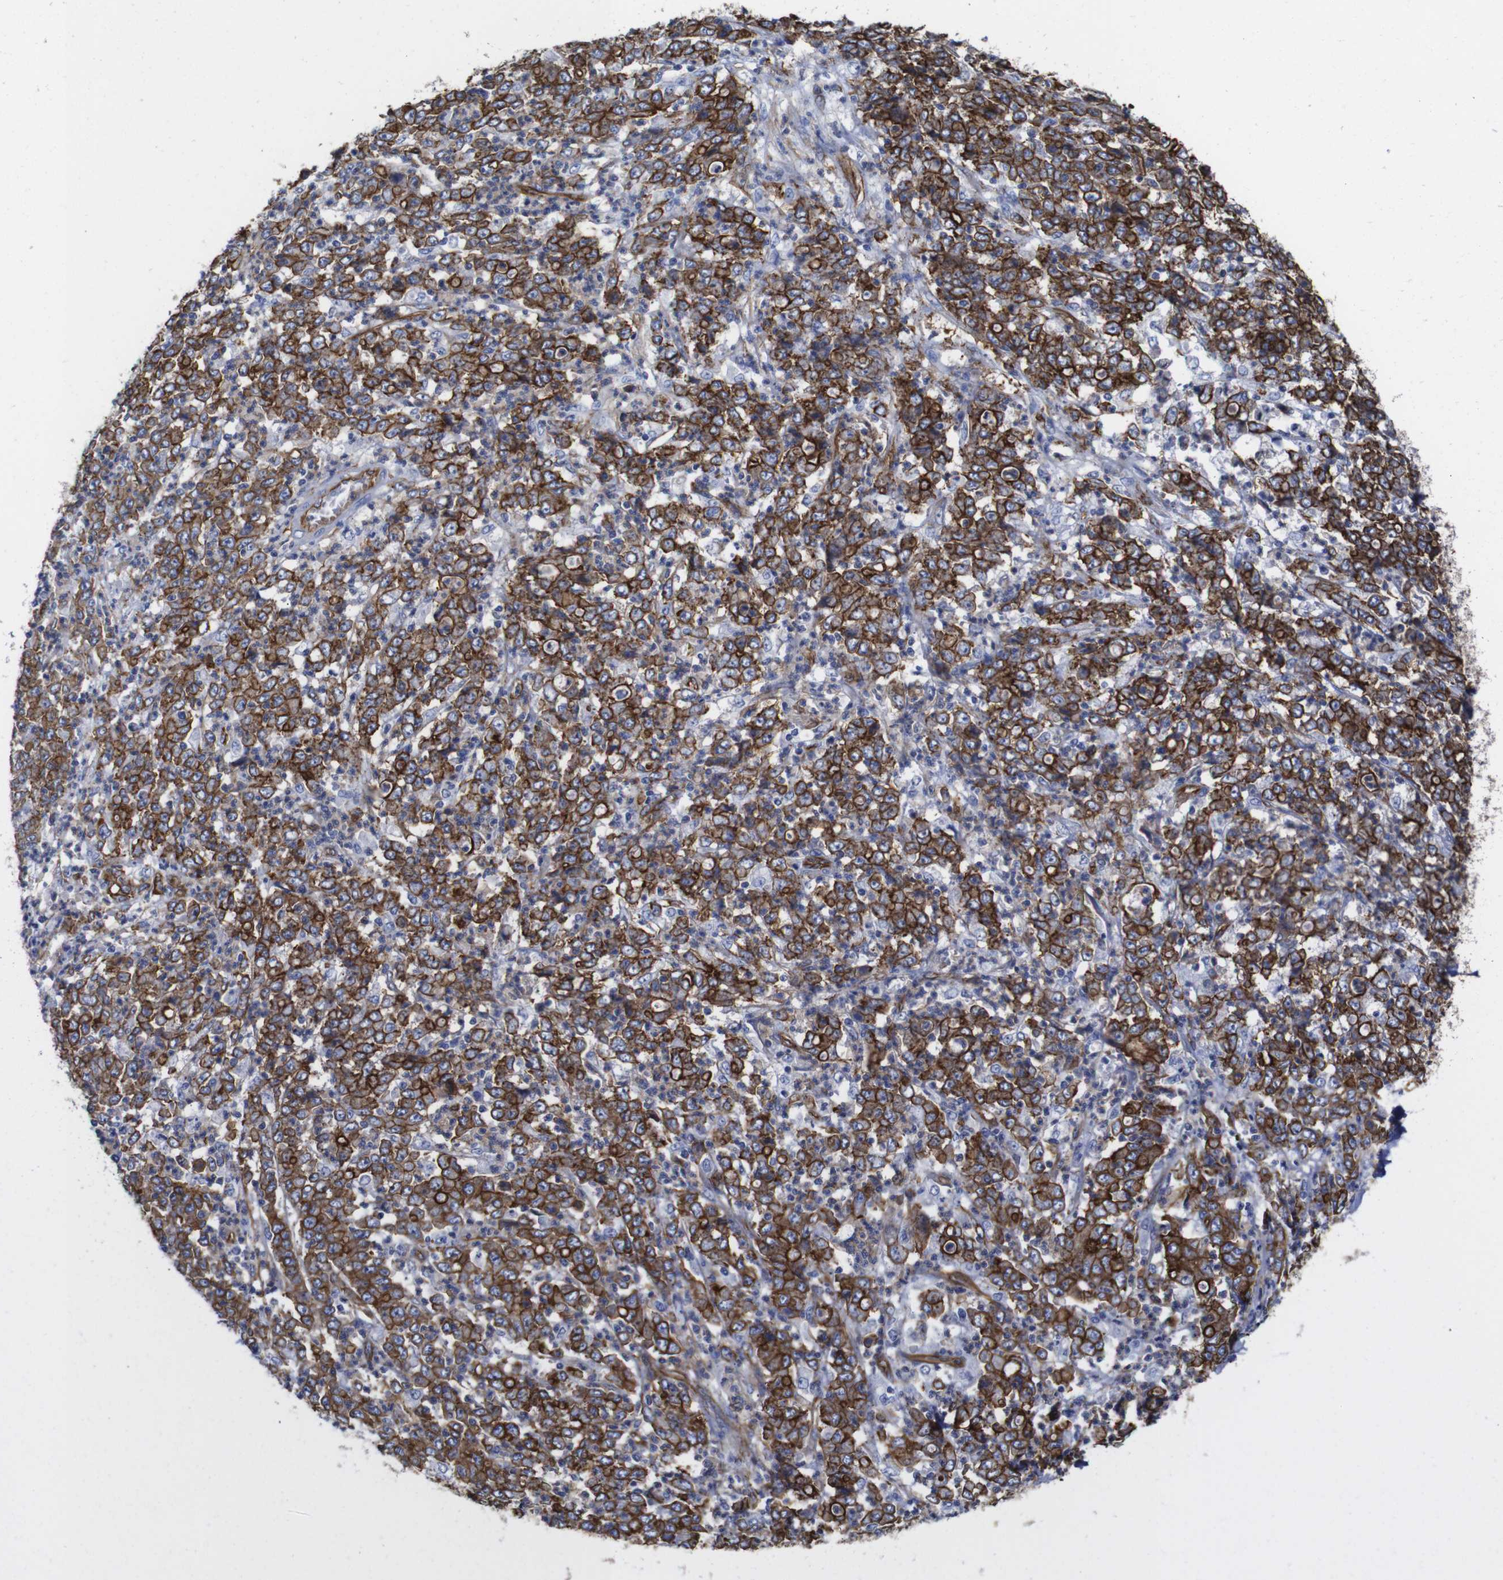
{"staining": {"intensity": "strong", "quantity": ">75%", "location": "cytoplasmic/membranous"}, "tissue": "stomach cancer", "cell_type": "Tumor cells", "image_type": "cancer", "snomed": [{"axis": "morphology", "description": "Adenocarcinoma, NOS"}, {"axis": "topography", "description": "Stomach, lower"}], "caption": "Protein expression analysis of human stomach adenocarcinoma reveals strong cytoplasmic/membranous positivity in approximately >75% of tumor cells.", "gene": "SPTBN1", "patient": {"sex": "female", "age": 71}}